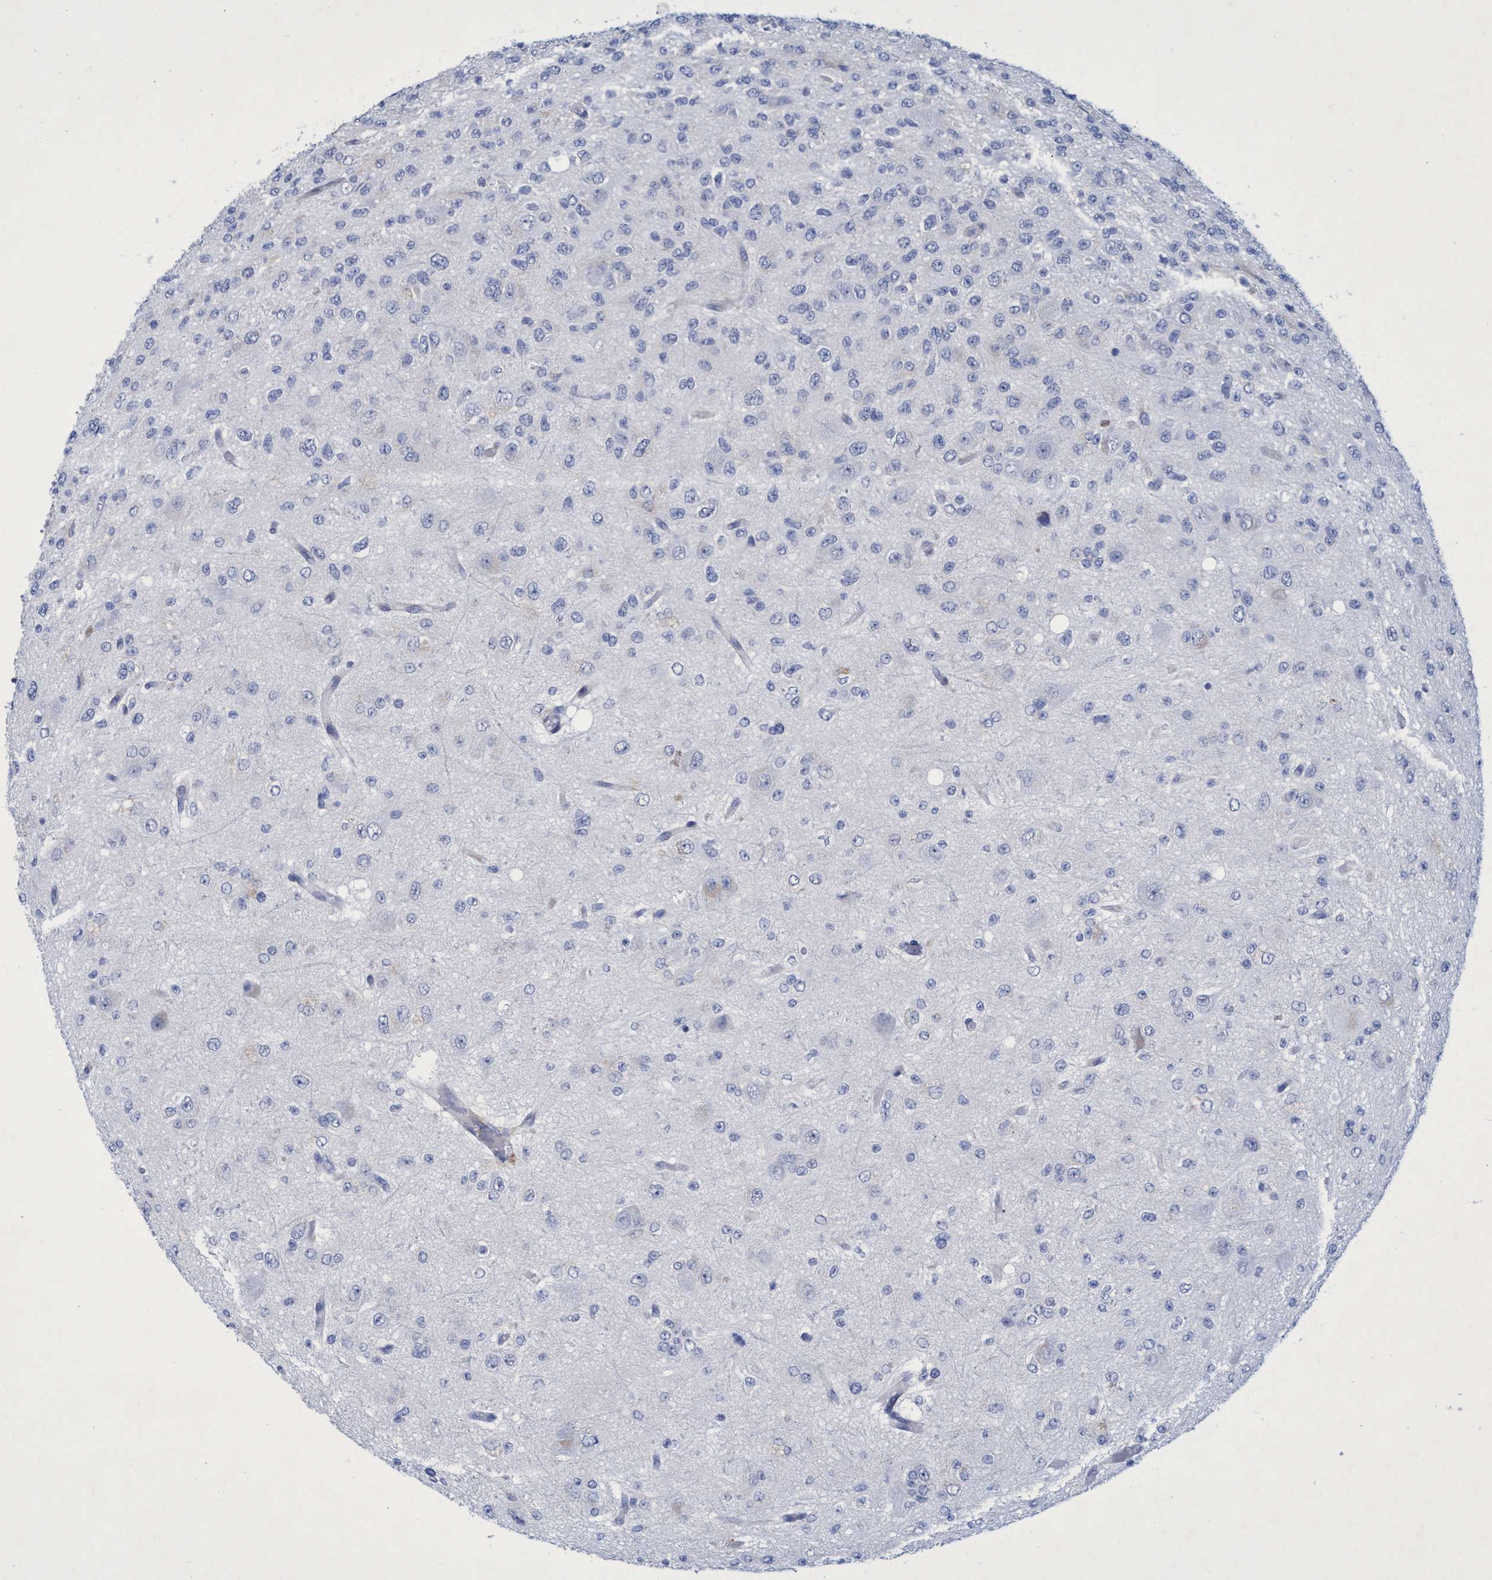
{"staining": {"intensity": "negative", "quantity": "none", "location": "none"}, "tissue": "glioma", "cell_type": "Tumor cells", "image_type": "cancer", "snomed": [{"axis": "morphology", "description": "Glioma, malignant, High grade"}, {"axis": "topography", "description": "pancreas cauda"}], "caption": "An IHC micrograph of malignant glioma (high-grade) is shown. There is no staining in tumor cells of malignant glioma (high-grade). (Brightfield microscopy of DAB immunohistochemistry (IHC) at high magnification).", "gene": "R3HCC1", "patient": {"sex": "male", "age": 60}}